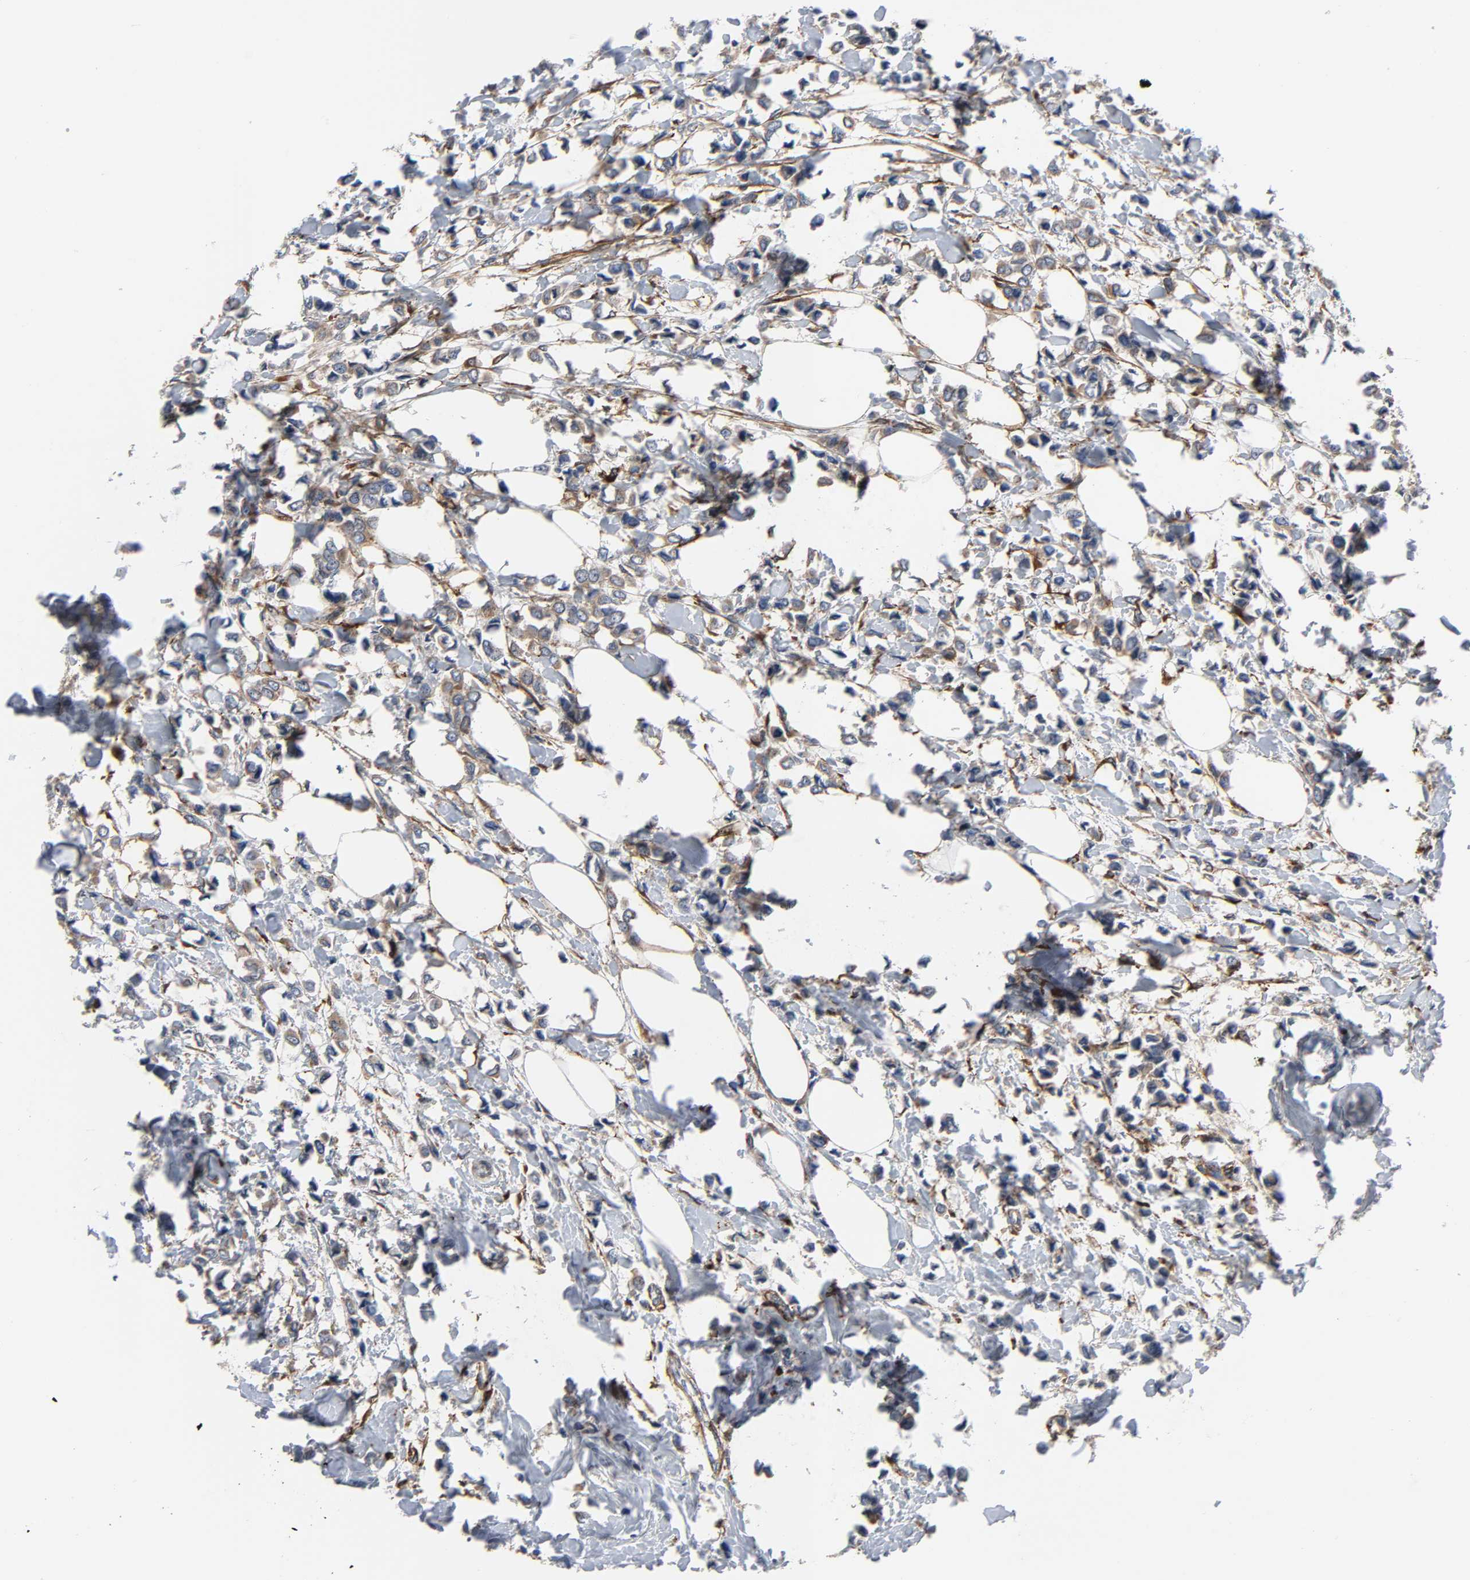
{"staining": {"intensity": "moderate", "quantity": "25%-75%", "location": "cytoplasmic/membranous"}, "tissue": "breast cancer", "cell_type": "Tumor cells", "image_type": "cancer", "snomed": [{"axis": "morphology", "description": "Lobular carcinoma"}, {"axis": "topography", "description": "Breast"}], "caption": "This image demonstrates lobular carcinoma (breast) stained with immunohistochemistry (IHC) to label a protein in brown. The cytoplasmic/membranous of tumor cells show moderate positivity for the protein. Nuclei are counter-stained blue.", "gene": "ARHGAP1", "patient": {"sex": "female", "age": 51}}